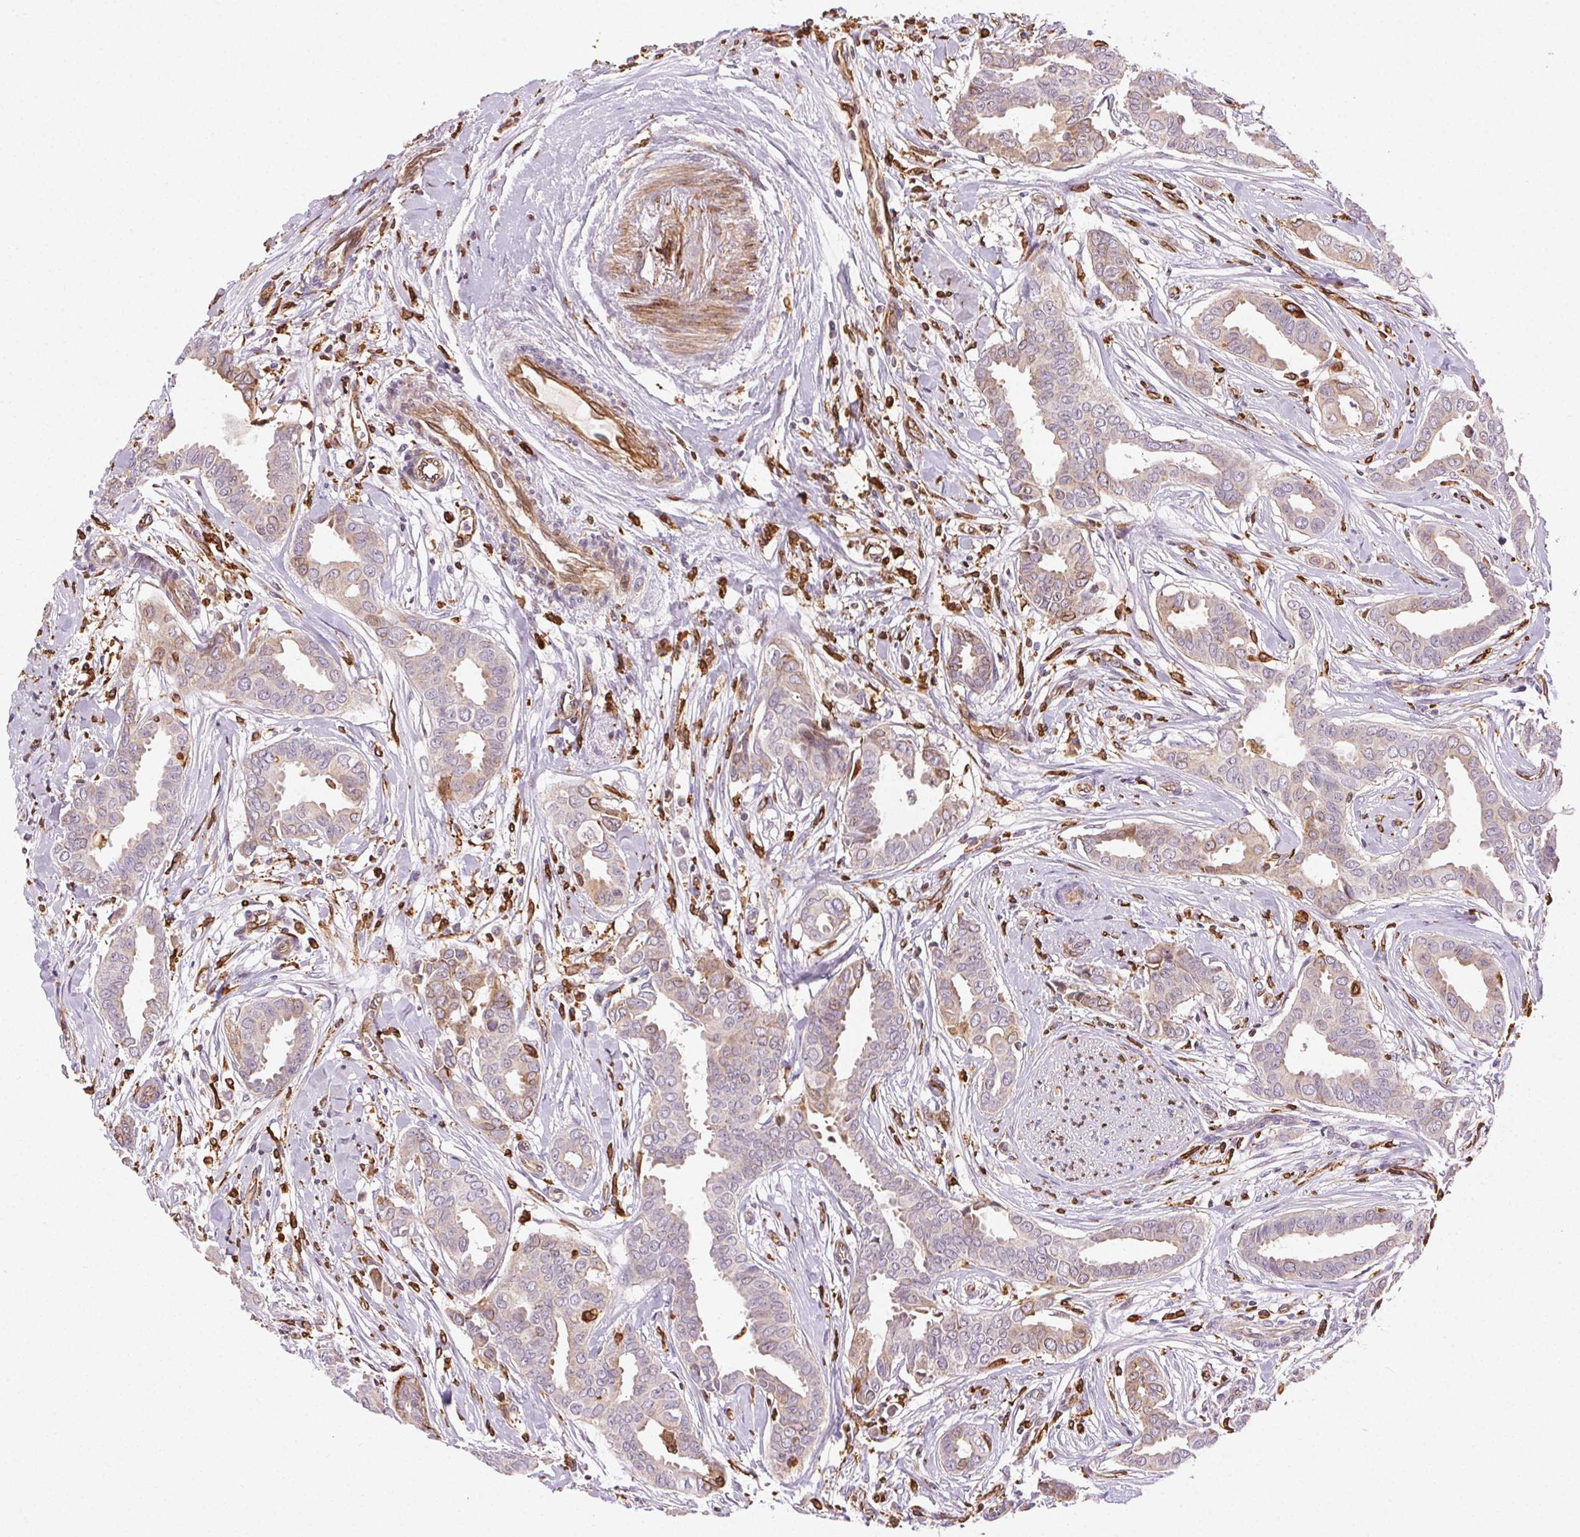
{"staining": {"intensity": "weak", "quantity": "25%-75%", "location": "cytoplasmic/membranous"}, "tissue": "breast cancer", "cell_type": "Tumor cells", "image_type": "cancer", "snomed": [{"axis": "morphology", "description": "Duct carcinoma"}, {"axis": "topography", "description": "Breast"}], "caption": "This histopathology image displays immunohistochemistry (IHC) staining of breast cancer (invasive ductal carcinoma), with low weak cytoplasmic/membranous staining in about 25%-75% of tumor cells.", "gene": "RNASET2", "patient": {"sex": "female", "age": 45}}